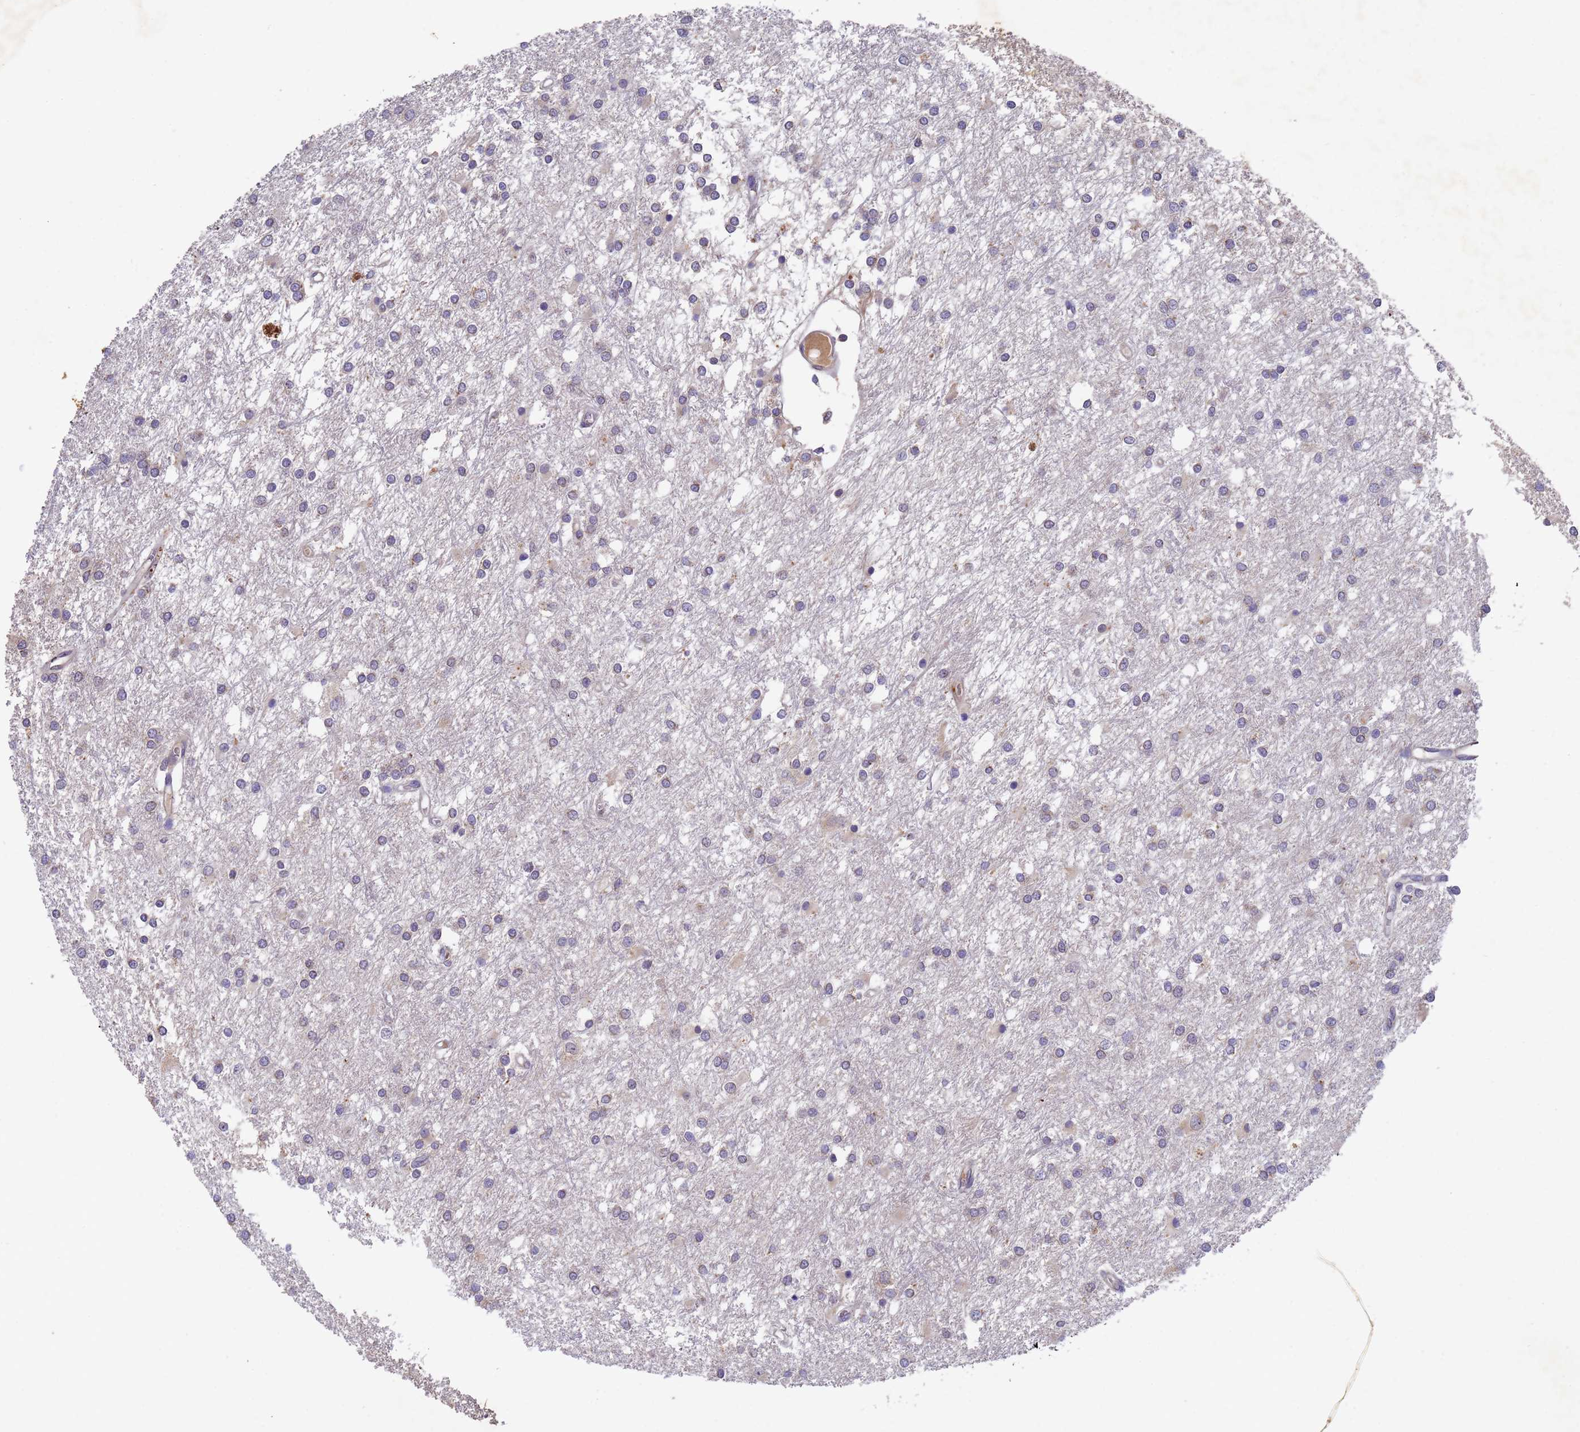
{"staining": {"intensity": "negative", "quantity": "none", "location": "none"}, "tissue": "glioma", "cell_type": "Tumor cells", "image_type": "cancer", "snomed": [{"axis": "morphology", "description": "Glioma, malignant, High grade"}, {"axis": "topography", "description": "Brain"}], "caption": "DAB immunohistochemical staining of human malignant high-grade glioma exhibits no significant expression in tumor cells.", "gene": "DCAF12L2", "patient": {"sex": "female", "age": 50}}